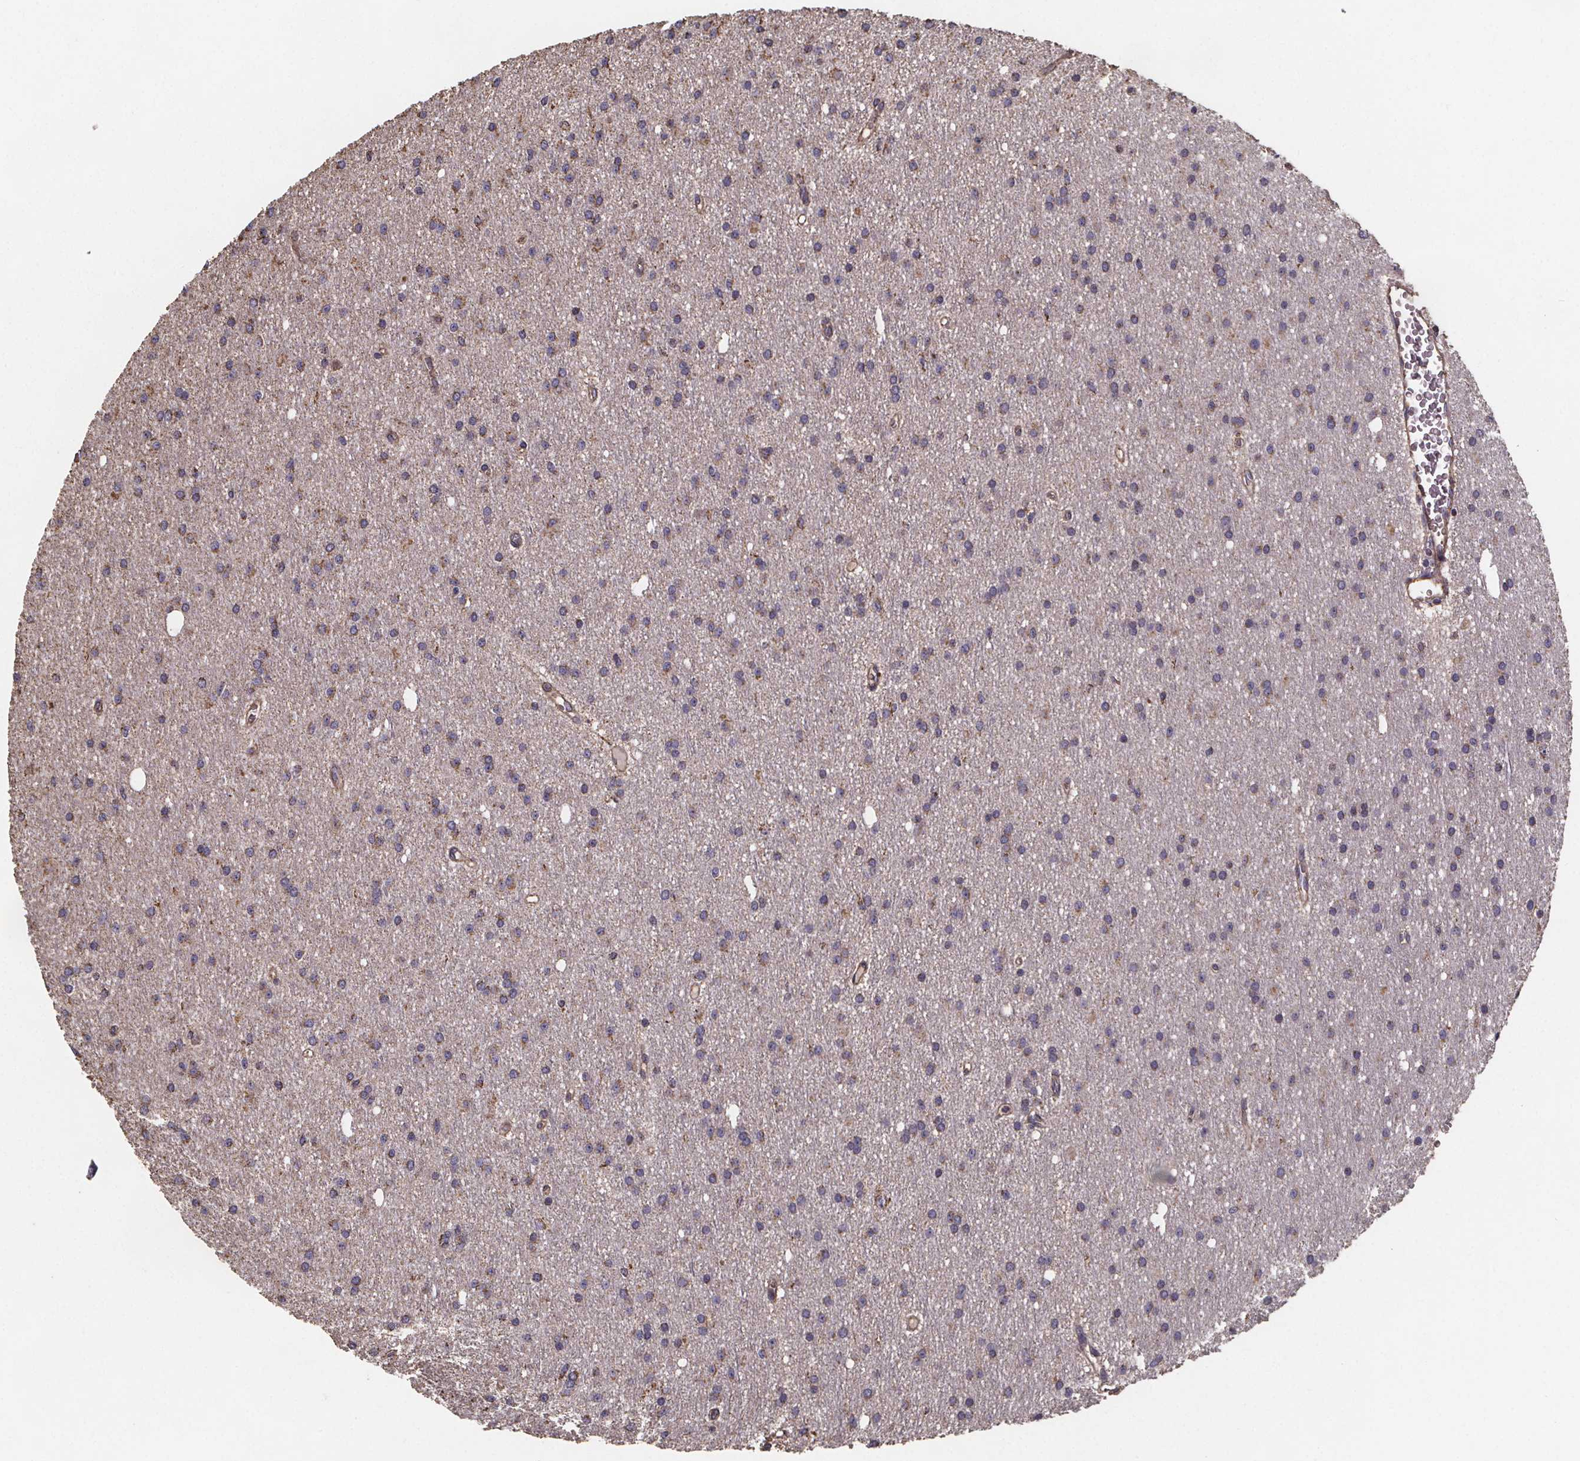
{"staining": {"intensity": "weak", "quantity": "<25%", "location": "cytoplasmic/membranous"}, "tissue": "glioma", "cell_type": "Tumor cells", "image_type": "cancer", "snomed": [{"axis": "morphology", "description": "Glioma, malignant, Low grade"}, {"axis": "topography", "description": "Brain"}], "caption": "Glioma was stained to show a protein in brown. There is no significant expression in tumor cells. (DAB immunohistochemistry with hematoxylin counter stain).", "gene": "SLC35D2", "patient": {"sex": "male", "age": 27}}